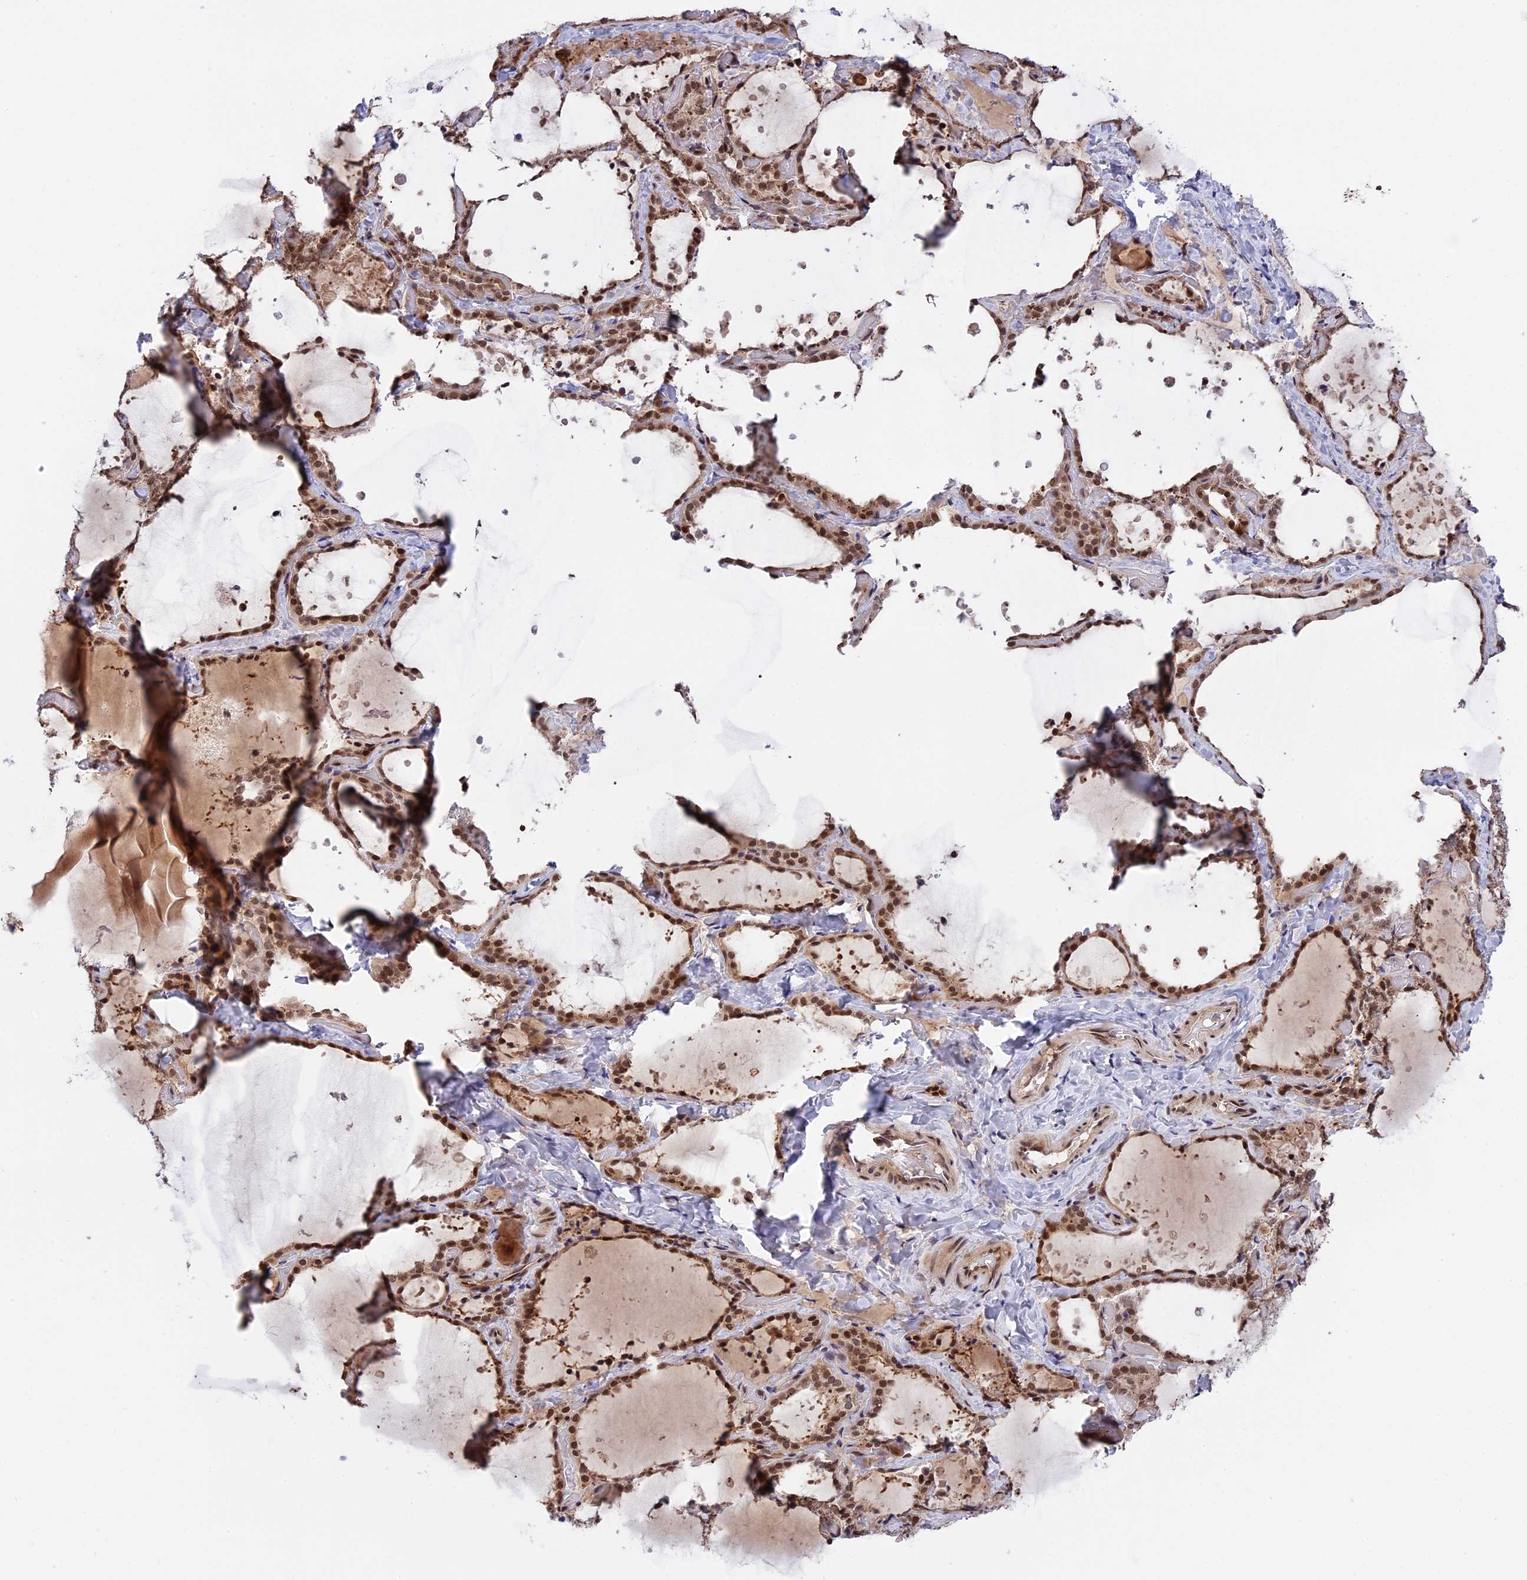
{"staining": {"intensity": "moderate", "quantity": ">75%", "location": "nuclear"}, "tissue": "thyroid gland", "cell_type": "Glandular cells", "image_type": "normal", "snomed": [{"axis": "morphology", "description": "Normal tissue, NOS"}, {"axis": "topography", "description": "Thyroid gland"}], "caption": "A brown stain labels moderate nuclear expression of a protein in glandular cells of benign thyroid gland. The staining is performed using DAB brown chromogen to label protein expression. The nuclei are counter-stained blue using hematoxylin.", "gene": "ZNF428", "patient": {"sex": "female", "age": 44}}